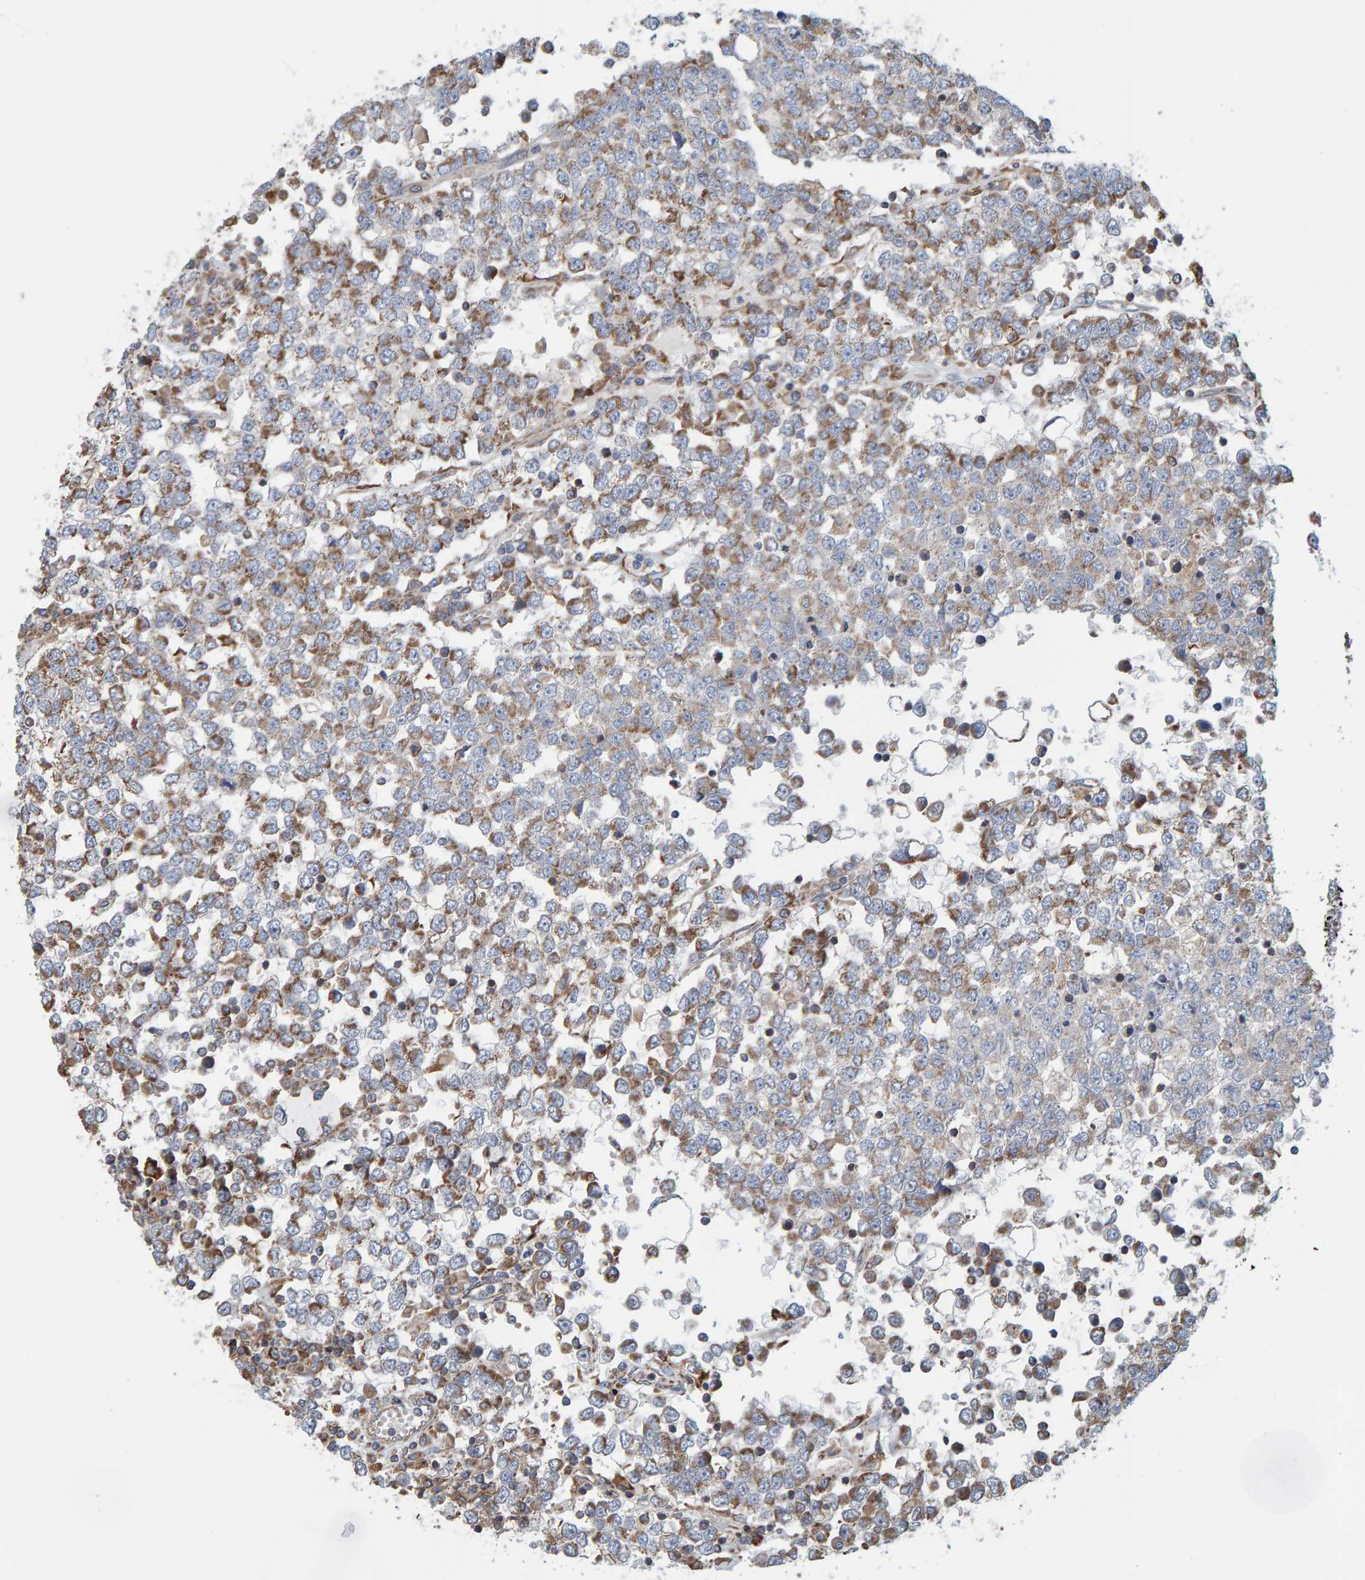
{"staining": {"intensity": "moderate", "quantity": ">75%", "location": "cytoplasmic/membranous"}, "tissue": "testis cancer", "cell_type": "Tumor cells", "image_type": "cancer", "snomed": [{"axis": "morphology", "description": "Seminoma, NOS"}, {"axis": "topography", "description": "Testis"}], "caption": "High-power microscopy captured an IHC micrograph of seminoma (testis), revealing moderate cytoplasmic/membranous expression in approximately >75% of tumor cells. The staining was performed using DAB, with brown indicating positive protein expression. Nuclei are stained blue with hematoxylin.", "gene": "MRPL45", "patient": {"sex": "male", "age": 65}}